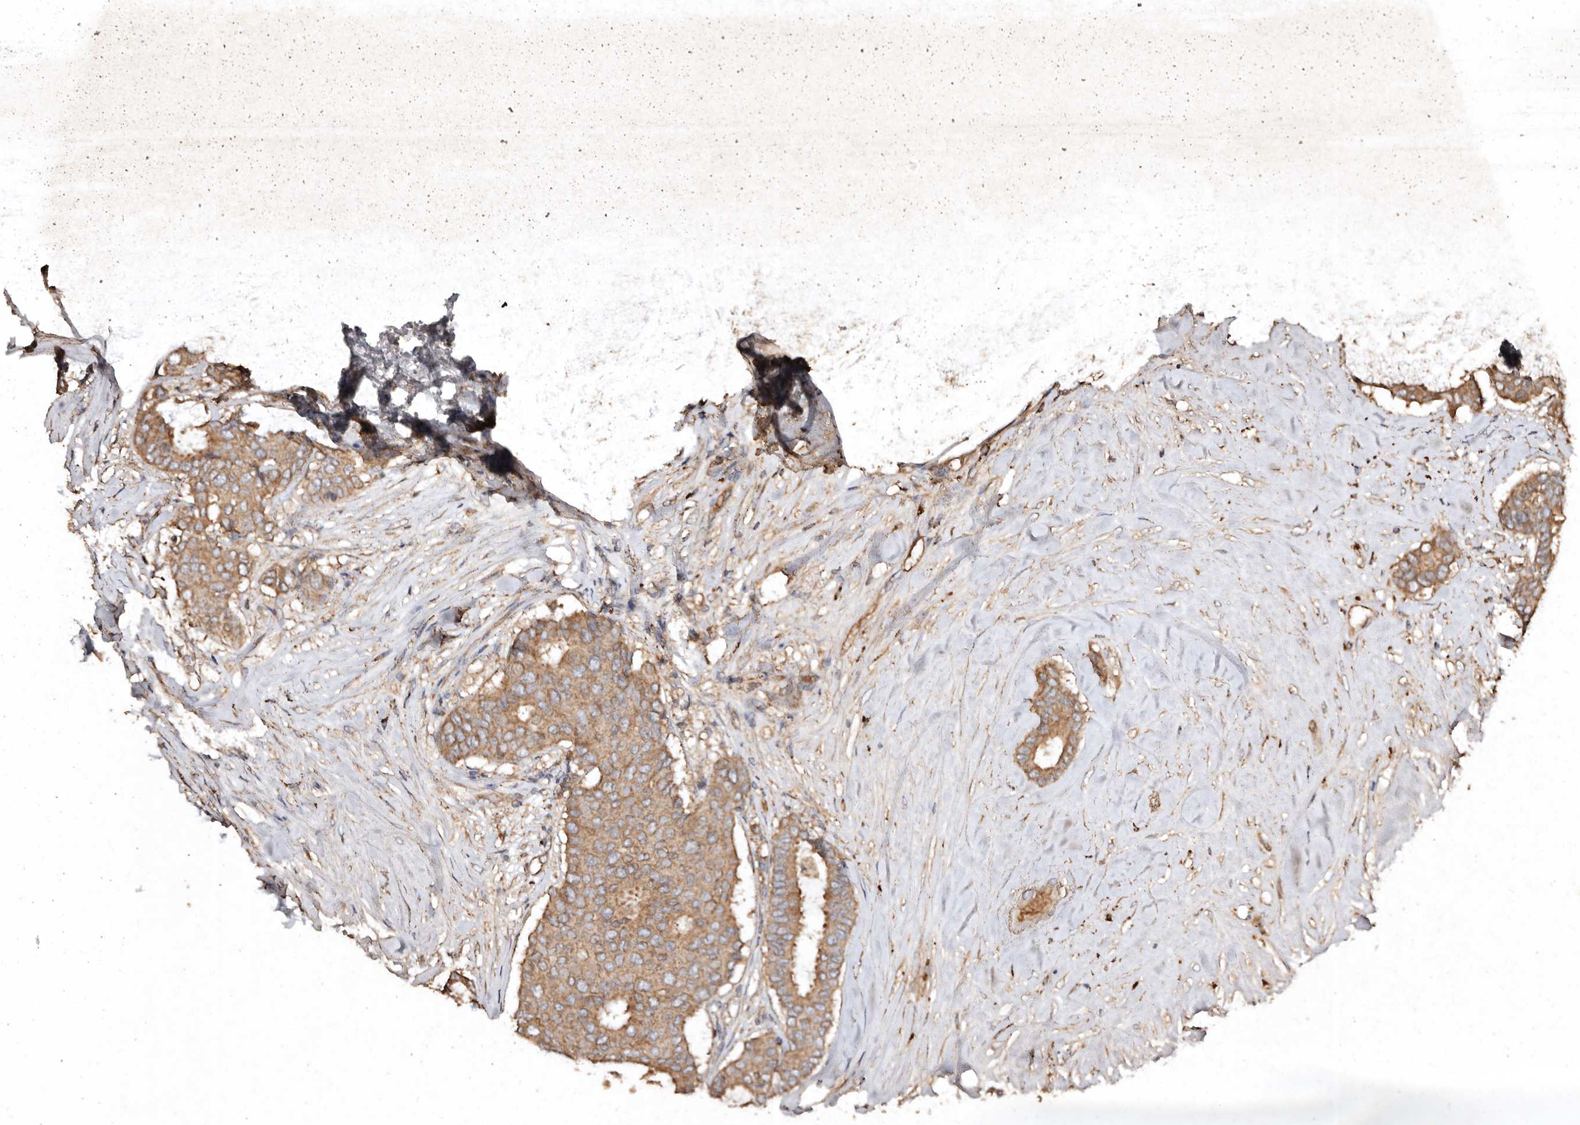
{"staining": {"intensity": "moderate", "quantity": ">75%", "location": "cytoplasmic/membranous"}, "tissue": "breast cancer", "cell_type": "Tumor cells", "image_type": "cancer", "snomed": [{"axis": "morphology", "description": "Duct carcinoma"}, {"axis": "topography", "description": "Breast"}], "caption": "A brown stain labels moderate cytoplasmic/membranous staining of a protein in breast intraductal carcinoma tumor cells. (DAB IHC with brightfield microscopy, high magnification).", "gene": "FARS2", "patient": {"sex": "female", "age": 75}}